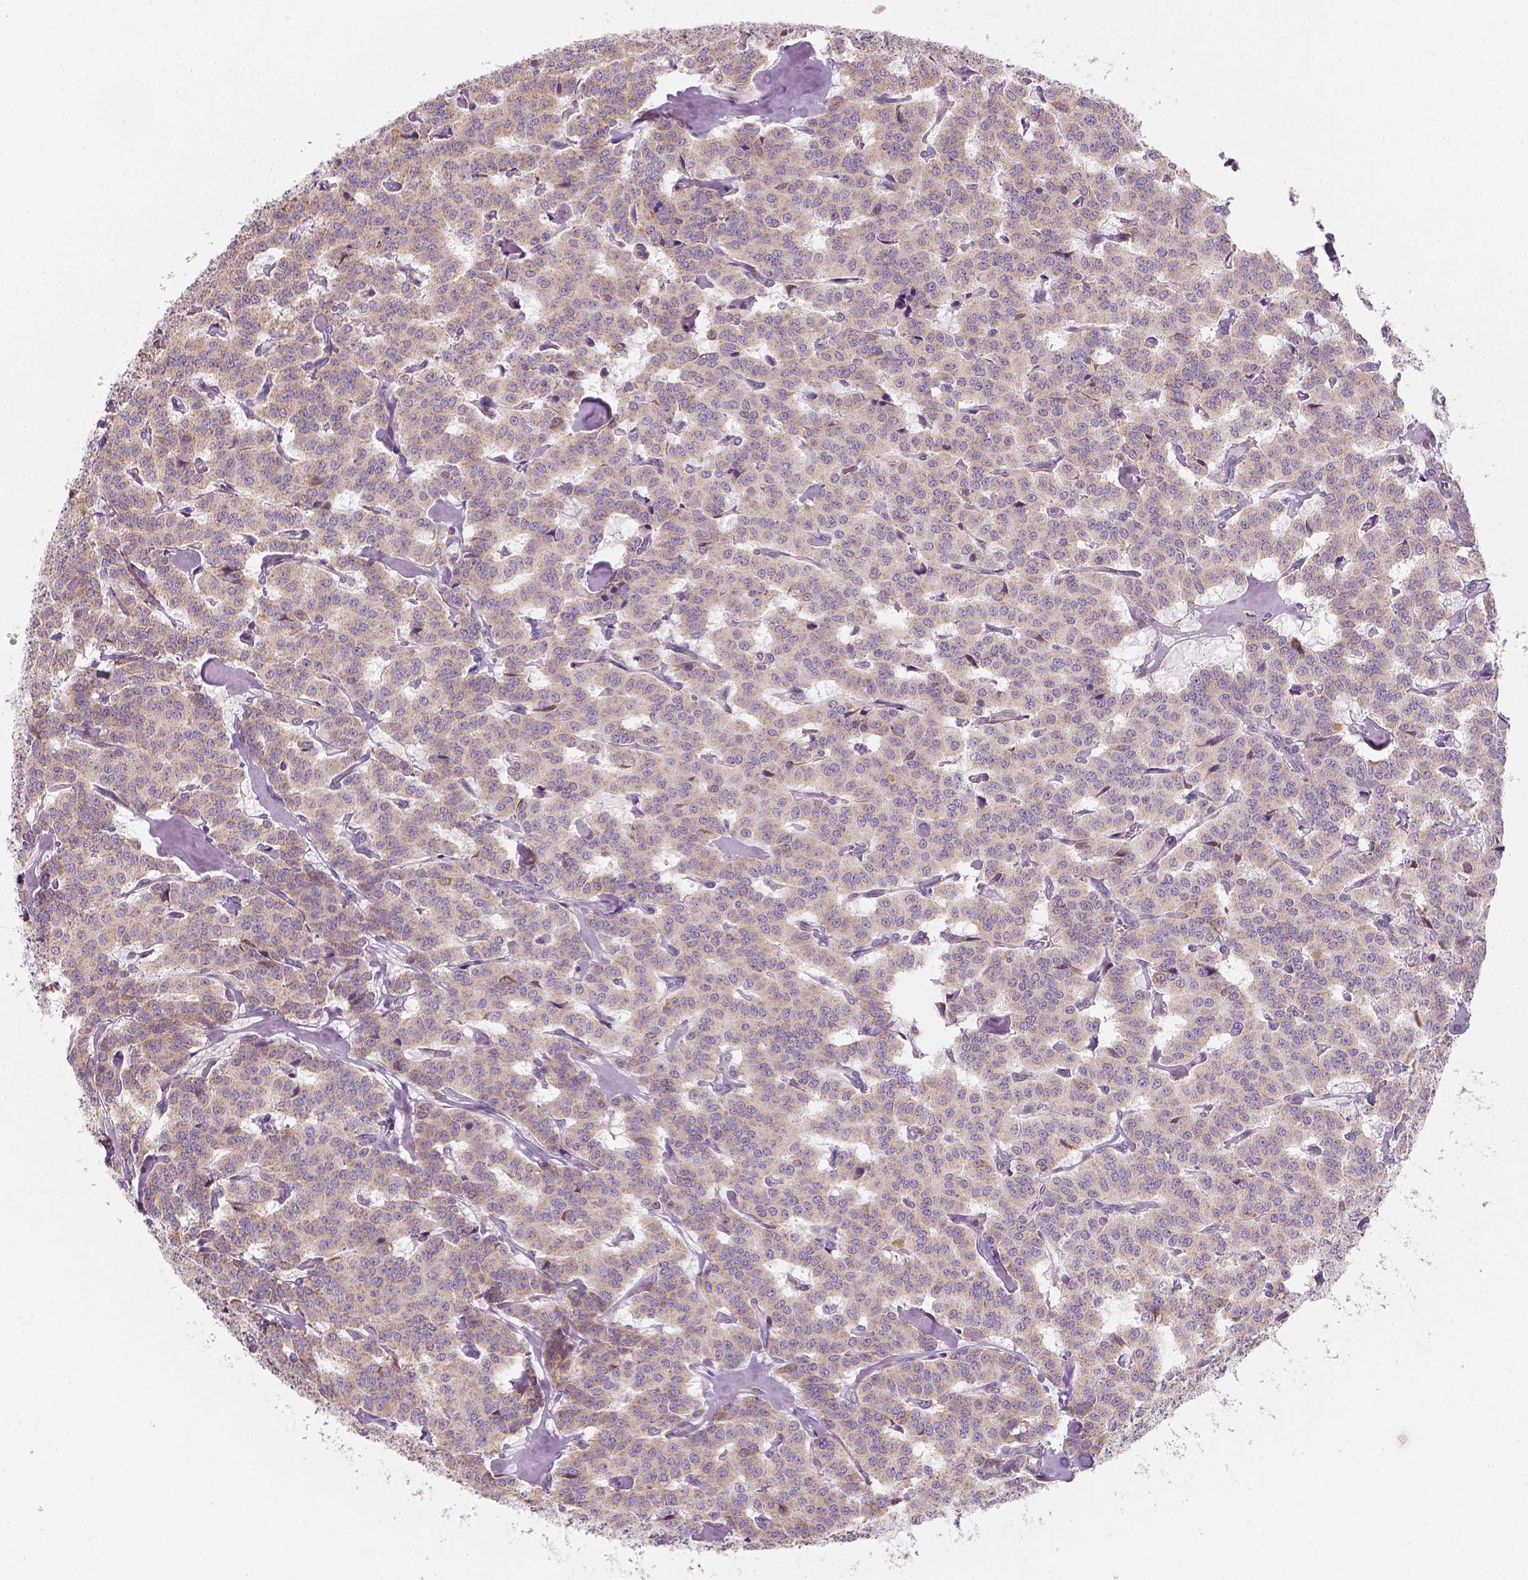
{"staining": {"intensity": "weak", "quantity": "25%-75%", "location": "cytoplasmic/membranous"}, "tissue": "carcinoid", "cell_type": "Tumor cells", "image_type": "cancer", "snomed": [{"axis": "morphology", "description": "Carcinoid, malignant, NOS"}, {"axis": "topography", "description": "Lung"}], "caption": "A high-resolution photomicrograph shows immunohistochemistry staining of carcinoid, which demonstrates weak cytoplasmic/membranous expression in approximately 25%-75% of tumor cells.", "gene": "AWAT2", "patient": {"sex": "female", "age": 46}}